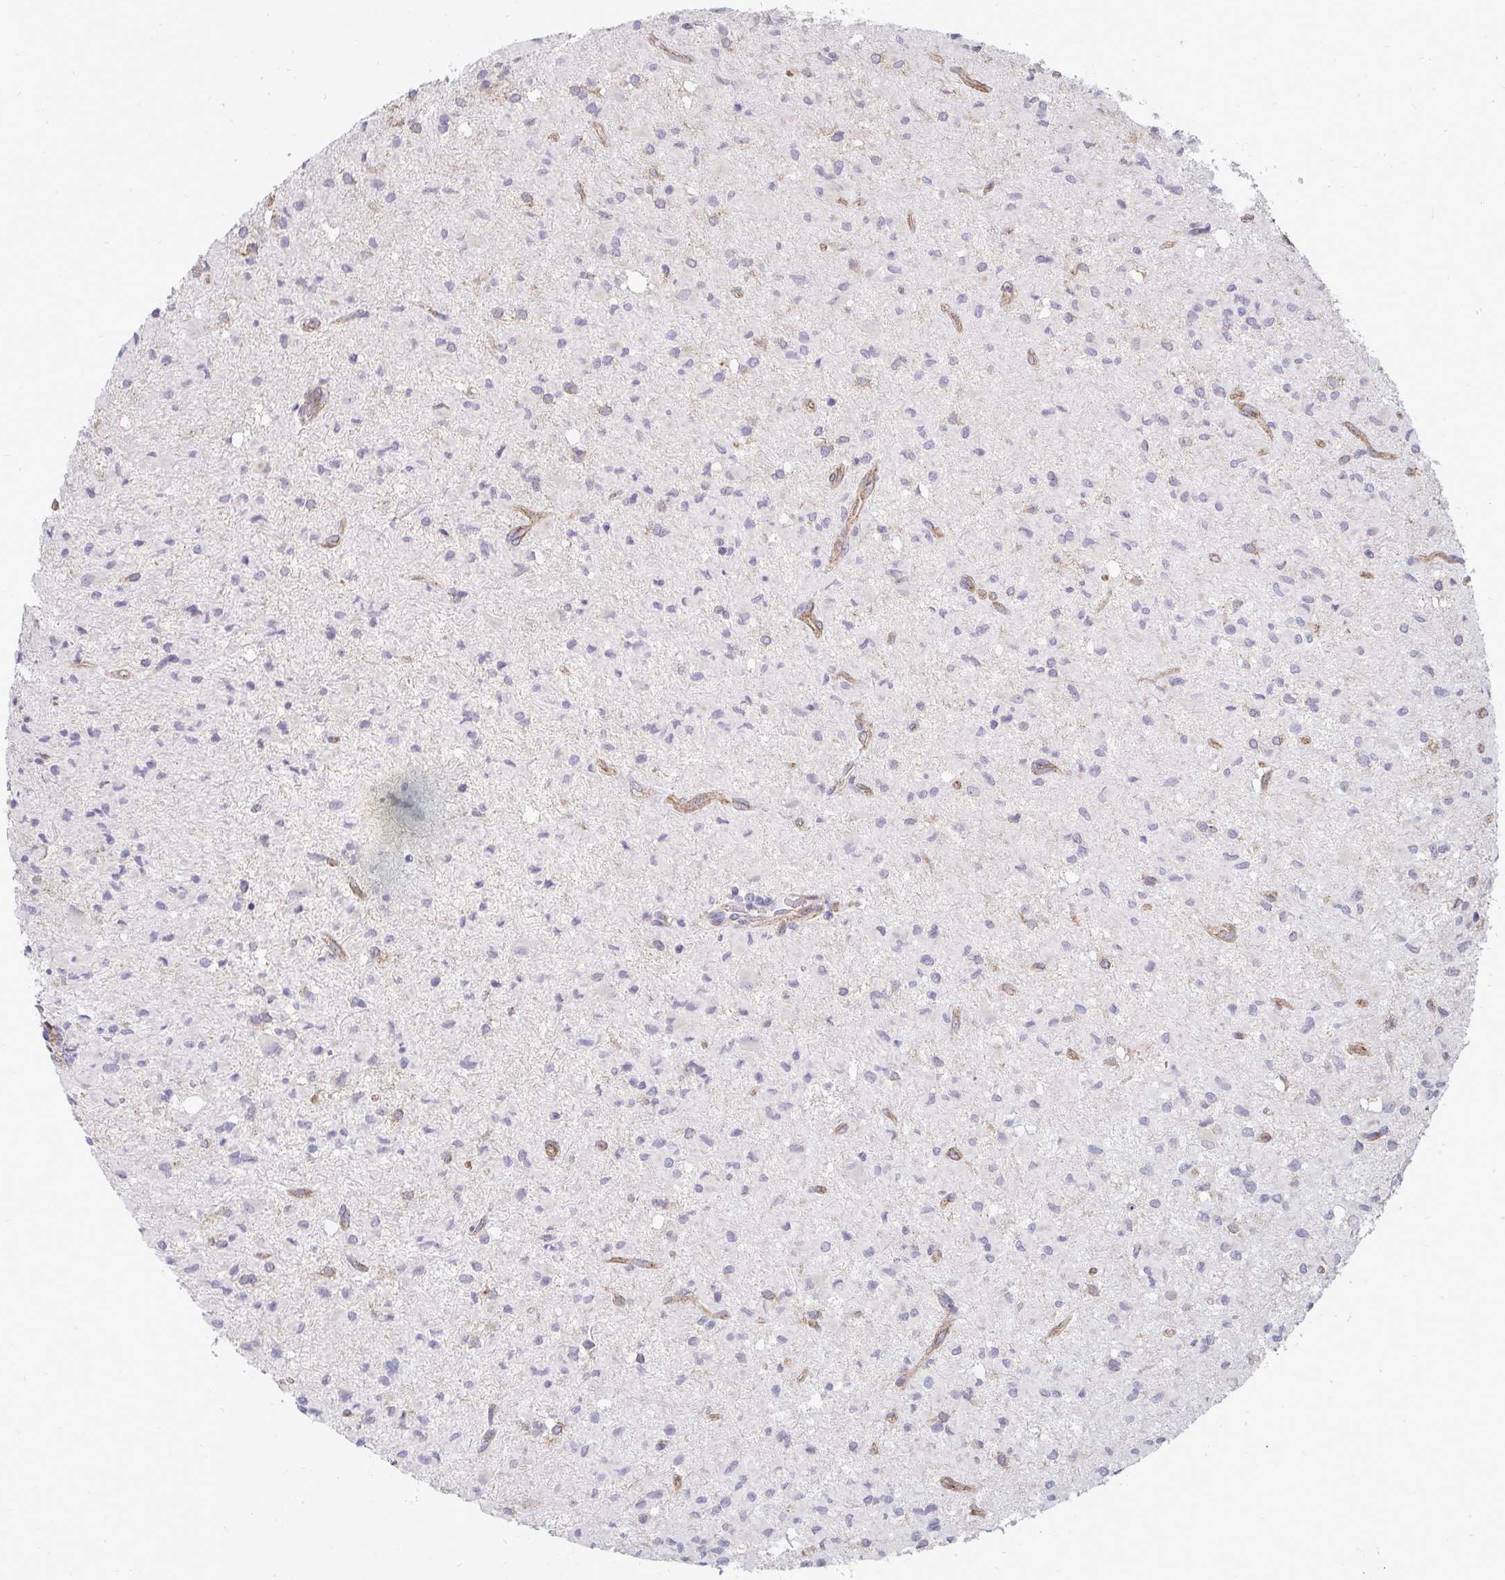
{"staining": {"intensity": "negative", "quantity": "none", "location": "none"}, "tissue": "glioma", "cell_type": "Tumor cells", "image_type": "cancer", "snomed": [{"axis": "morphology", "description": "Glioma, malignant, Low grade"}, {"axis": "topography", "description": "Brain"}], "caption": "Malignant glioma (low-grade) stained for a protein using IHC shows no staining tumor cells.", "gene": "SH2D1B", "patient": {"sex": "female", "age": 33}}